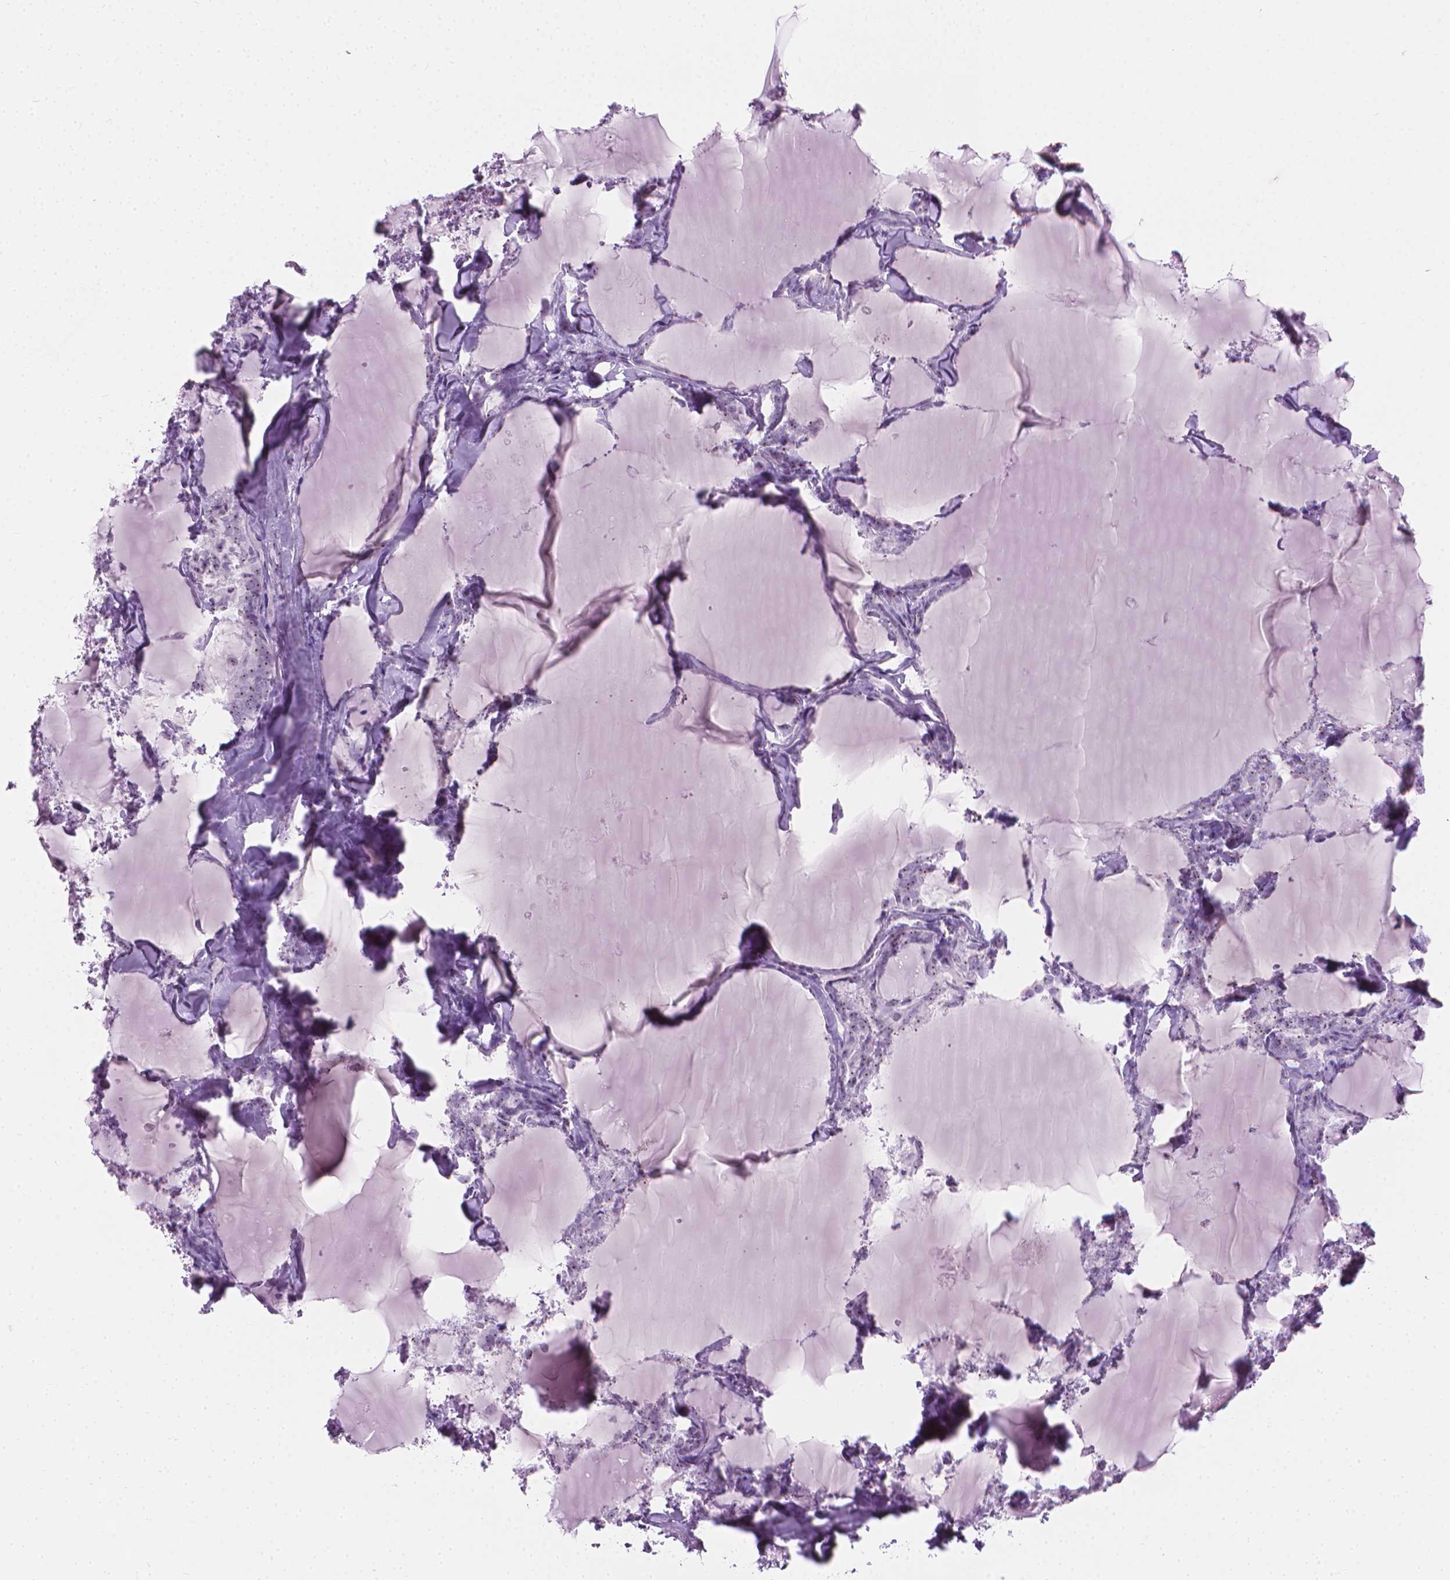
{"staining": {"intensity": "weak", "quantity": "25%-75%", "location": "nuclear"}, "tissue": "thyroid cancer", "cell_type": "Tumor cells", "image_type": "cancer", "snomed": [{"axis": "morphology", "description": "Papillary adenocarcinoma, NOS"}, {"axis": "topography", "description": "Thyroid gland"}], "caption": "Immunohistochemical staining of thyroid cancer (papillary adenocarcinoma) reveals weak nuclear protein positivity in about 25%-75% of tumor cells.", "gene": "NOL7", "patient": {"sex": "male", "age": 30}}